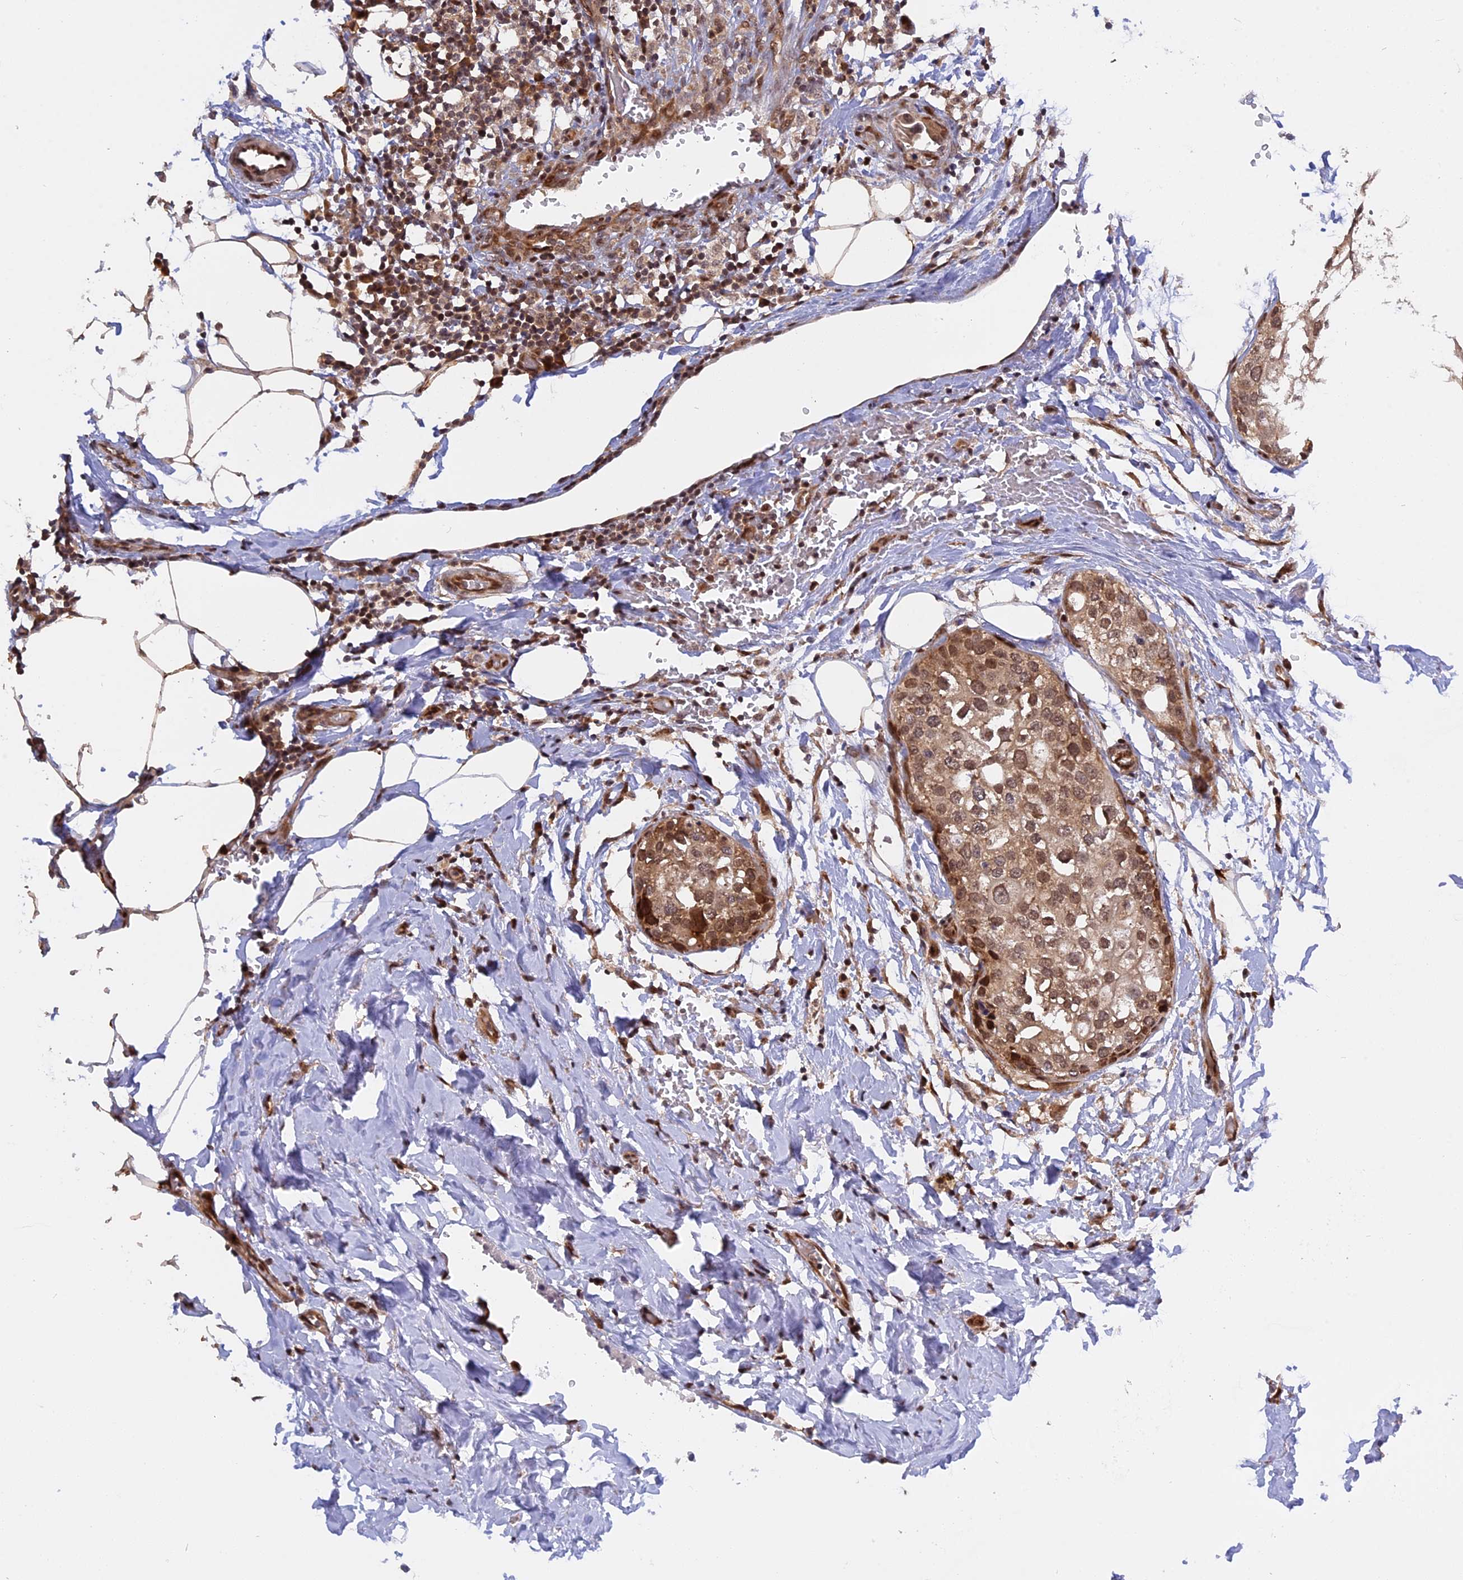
{"staining": {"intensity": "moderate", "quantity": "<25%", "location": "cytoplasmic/membranous,nuclear"}, "tissue": "urothelial cancer", "cell_type": "Tumor cells", "image_type": "cancer", "snomed": [{"axis": "morphology", "description": "Urothelial carcinoma, High grade"}, {"axis": "topography", "description": "Urinary bladder"}], "caption": "This is a micrograph of IHC staining of urothelial cancer, which shows moderate positivity in the cytoplasmic/membranous and nuclear of tumor cells.", "gene": "ZNF428", "patient": {"sex": "male", "age": 64}}